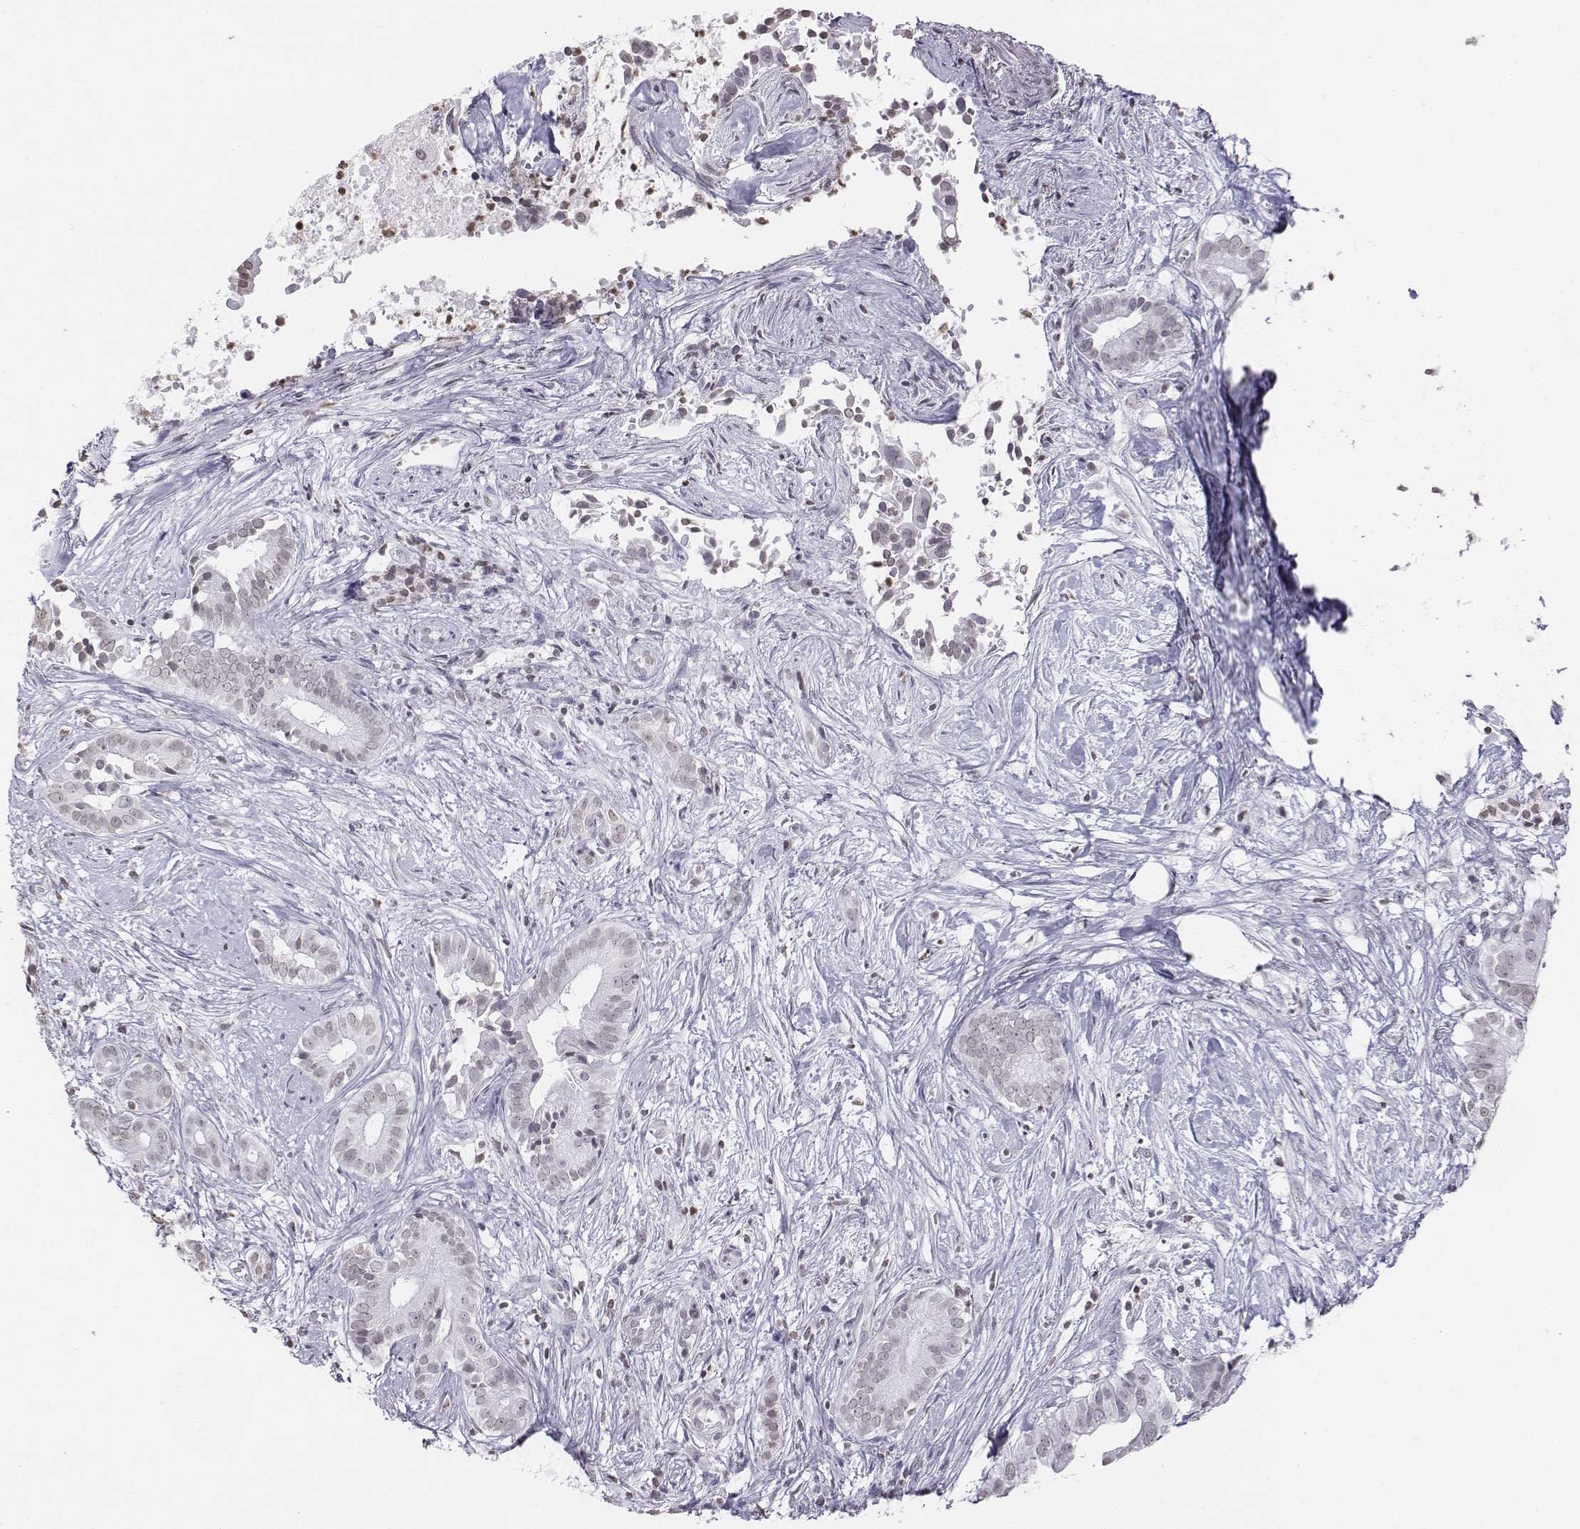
{"staining": {"intensity": "negative", "quantity": "none", "location": "none"}, "tissue": "pancreatic cancer", "cell_type": "Tumor cells", "image_type": "cancer", "snomed": [{"axis": "morphology", "description": "Adenocarcinoma, NOS"}, {"axis": "topography", "description": "Pancreas"}], "caption": "This photomicrograph is of pancreatic cancer stained with immunohistochemistry (IHC) to label a protein in brown with the nuclei are counter-stained blue. There is no positivity in tumor cells.", "gene": "BARHL1", "patient": {"sex": "male", "age": 61}}